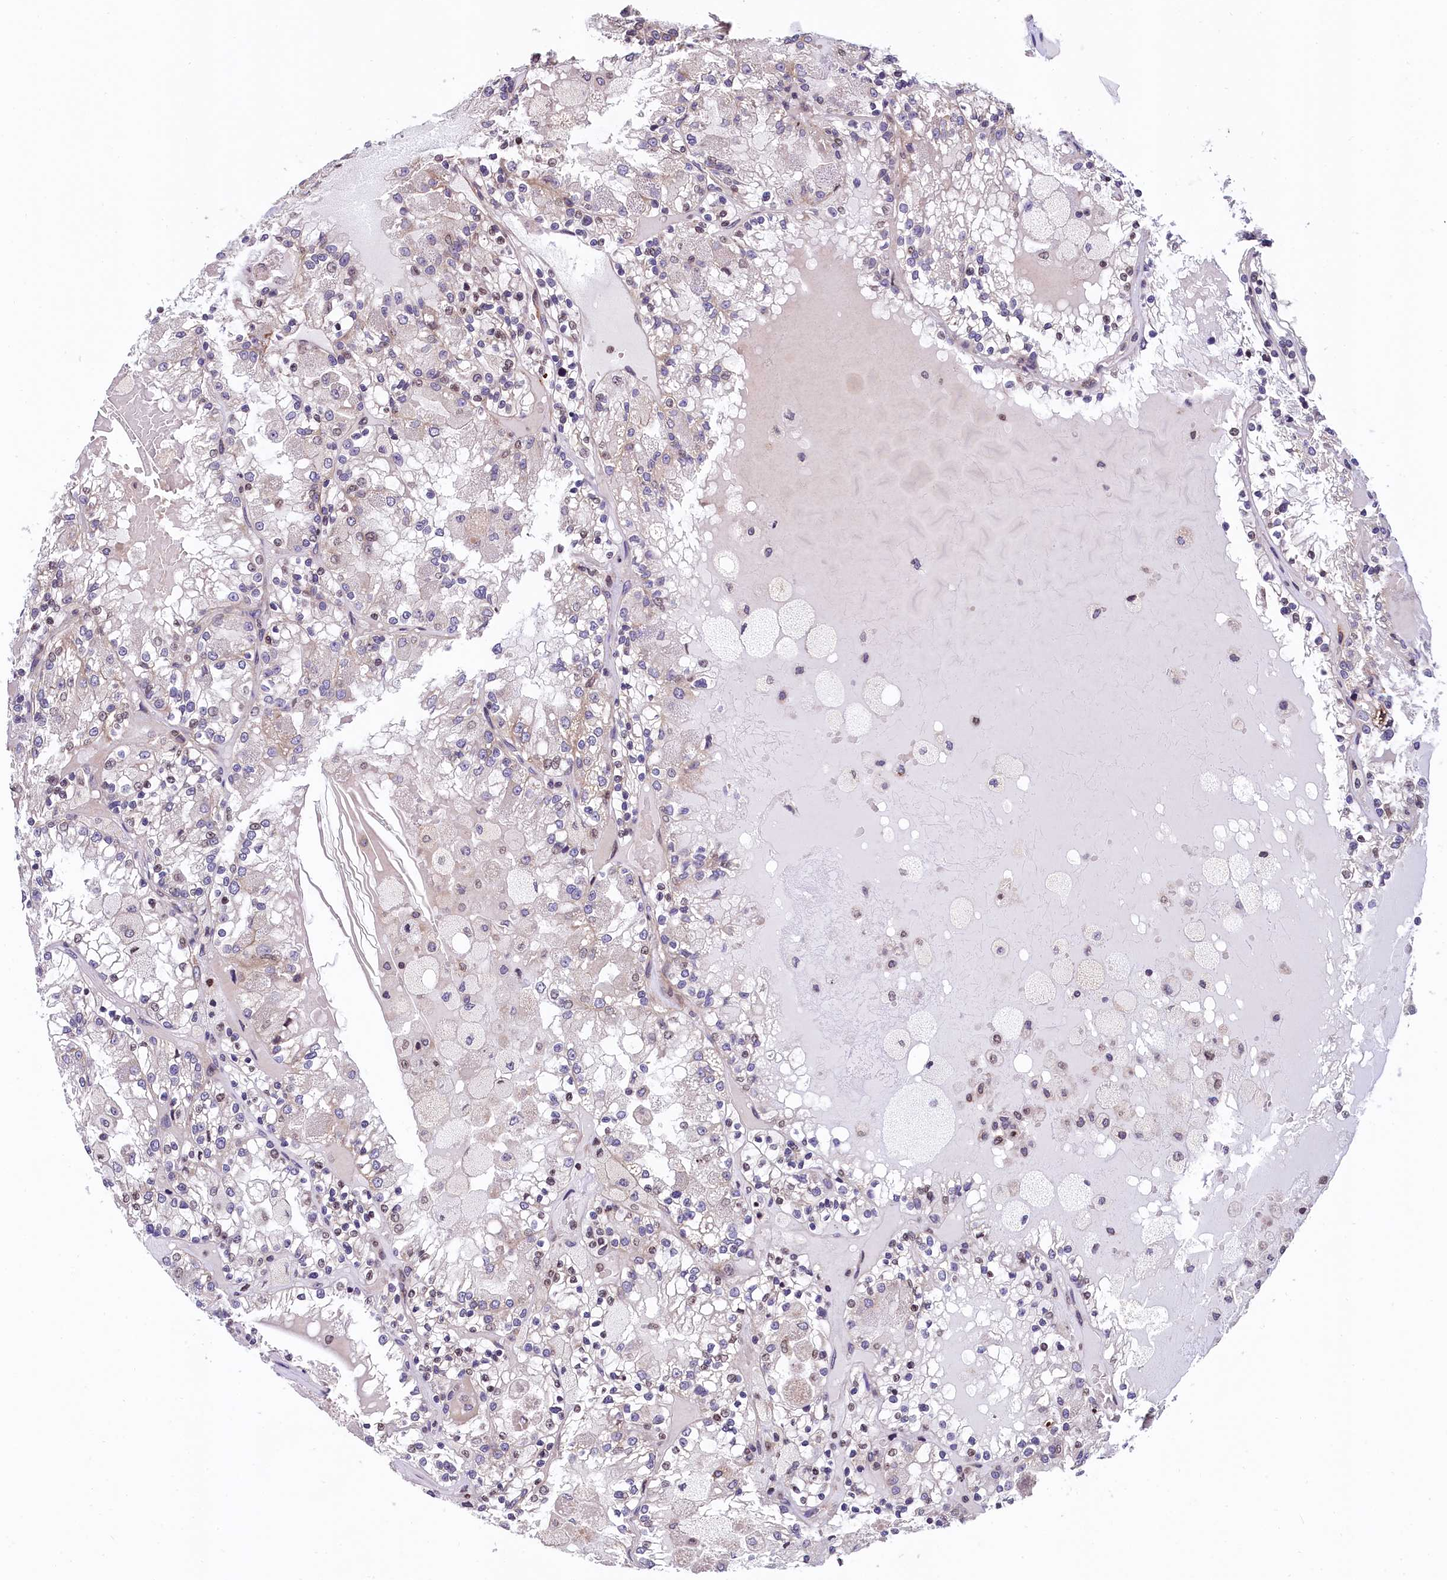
{"staining": {"intensity": "weak", "quantity": "<25%", "location": "nuclear"}, "tissue": "renal cancer", "cell_type": "Tumor cells", "image_type": "cancer", "snomed": [{"axis": "morphology", "description": "Adenocarcinoma, NOS"}, {"axis": "topography", "description": "Kidney"}], "caption": "Immunohistochemistry (IHC) histopathology image of human renal adenocarcinoma stained for a protein (brown), which shows no expression in tumor cells. (IHC, brightfield microscopy, high magnification).", "gene": "ZNF2", "patient": {"sex": "female", "age": 56}}